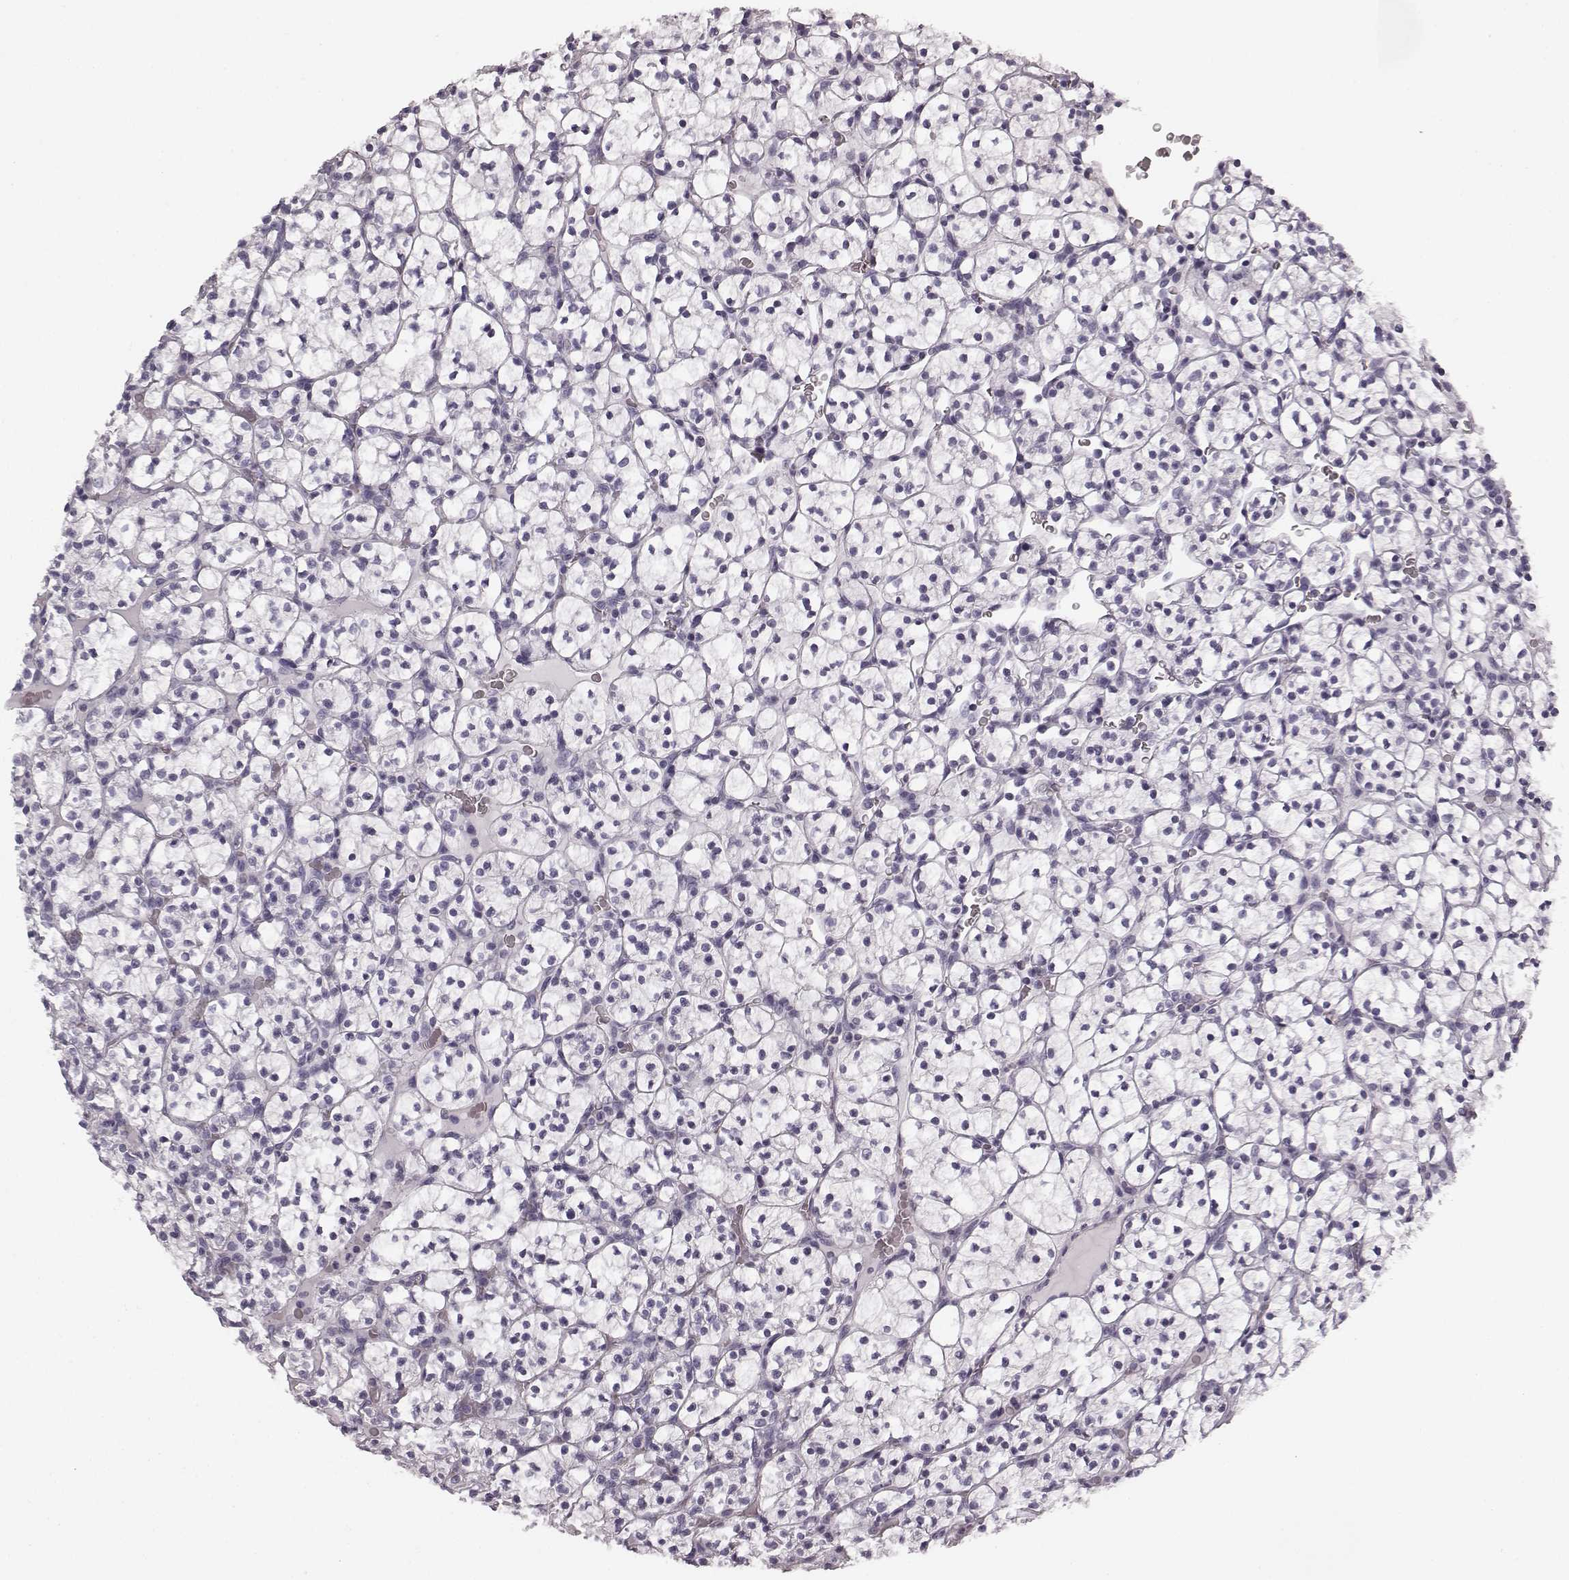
{"staining": {"intensity": "negative", "quantity": "none", "location": "none"}, "tissue": "renal cancer", "cell_type": "Tumor cells", "image_type": "cancer", "snomed": [{"axis": "morphology", "description": "Adenocarcinoma, NOS"}, {"axis": "topography", "description": "Kidney"}], "caption": "This is an immunohistochemistry (IHC) photomicrograph of renal cancer. There is no expression in tumor cells.", "gene": "TMPRSS15", "patient": {"sex": "female", "age": 89}}